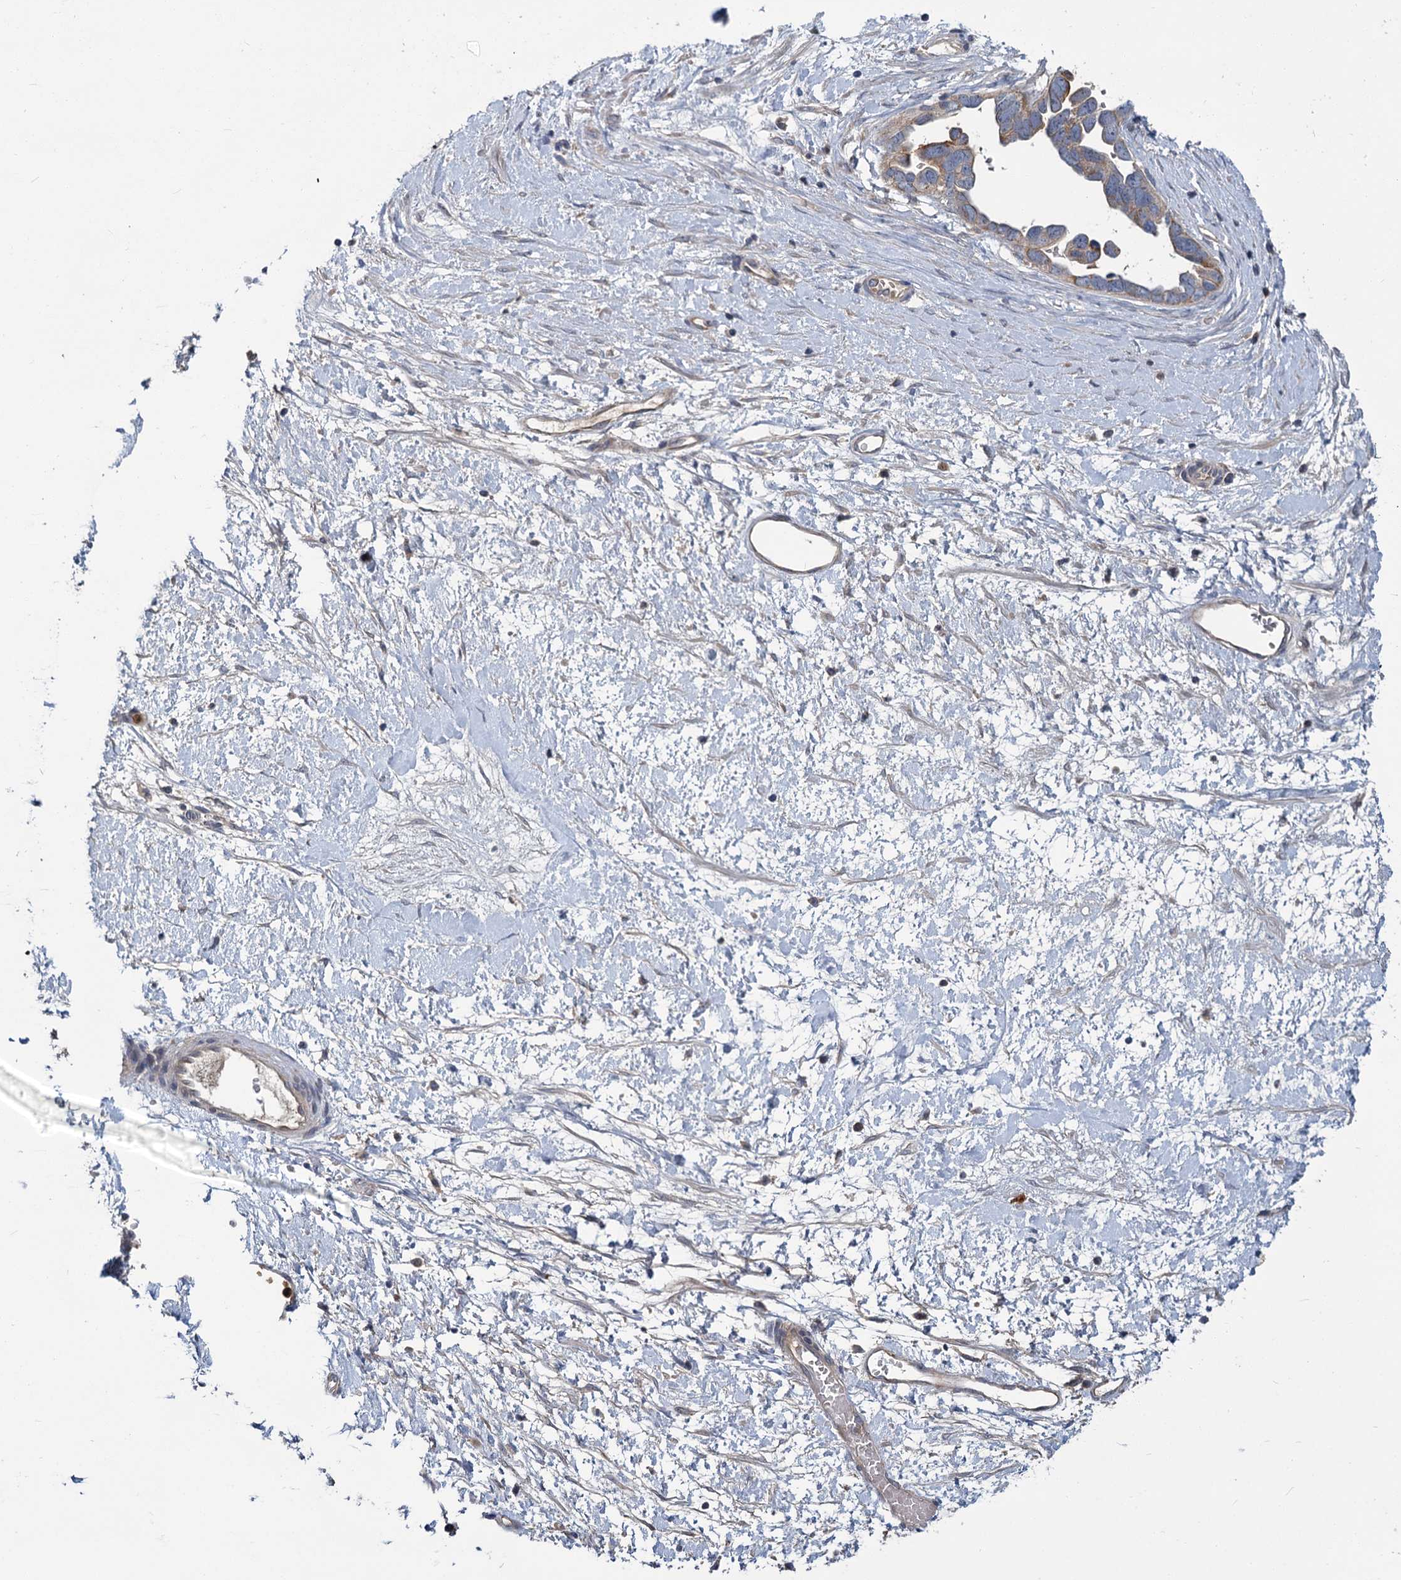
{"staining": {"intensity": "weak", "quantity": ">75%", "location": "cytoplasmic/membranous"}, "tissue": "ovarian cancer", "cell_type": "Tumor cells", "image_type": "cancer", "snomed": [{"axis": "morphology", "description": "Cystadenocarcinoma, serous, NOS"}, {"axis": "topography", "description": "Ovary"}], "caption": "A high-resolution micrograph shows IHC staining of serous cystadenocarcinoma (ovarian), which exhibits weak cytoplasmic/membranous expression in about >75% of tumor cells.", "gene": "DYNC2H1", "patient": {"sex": "female", "age": 54}}